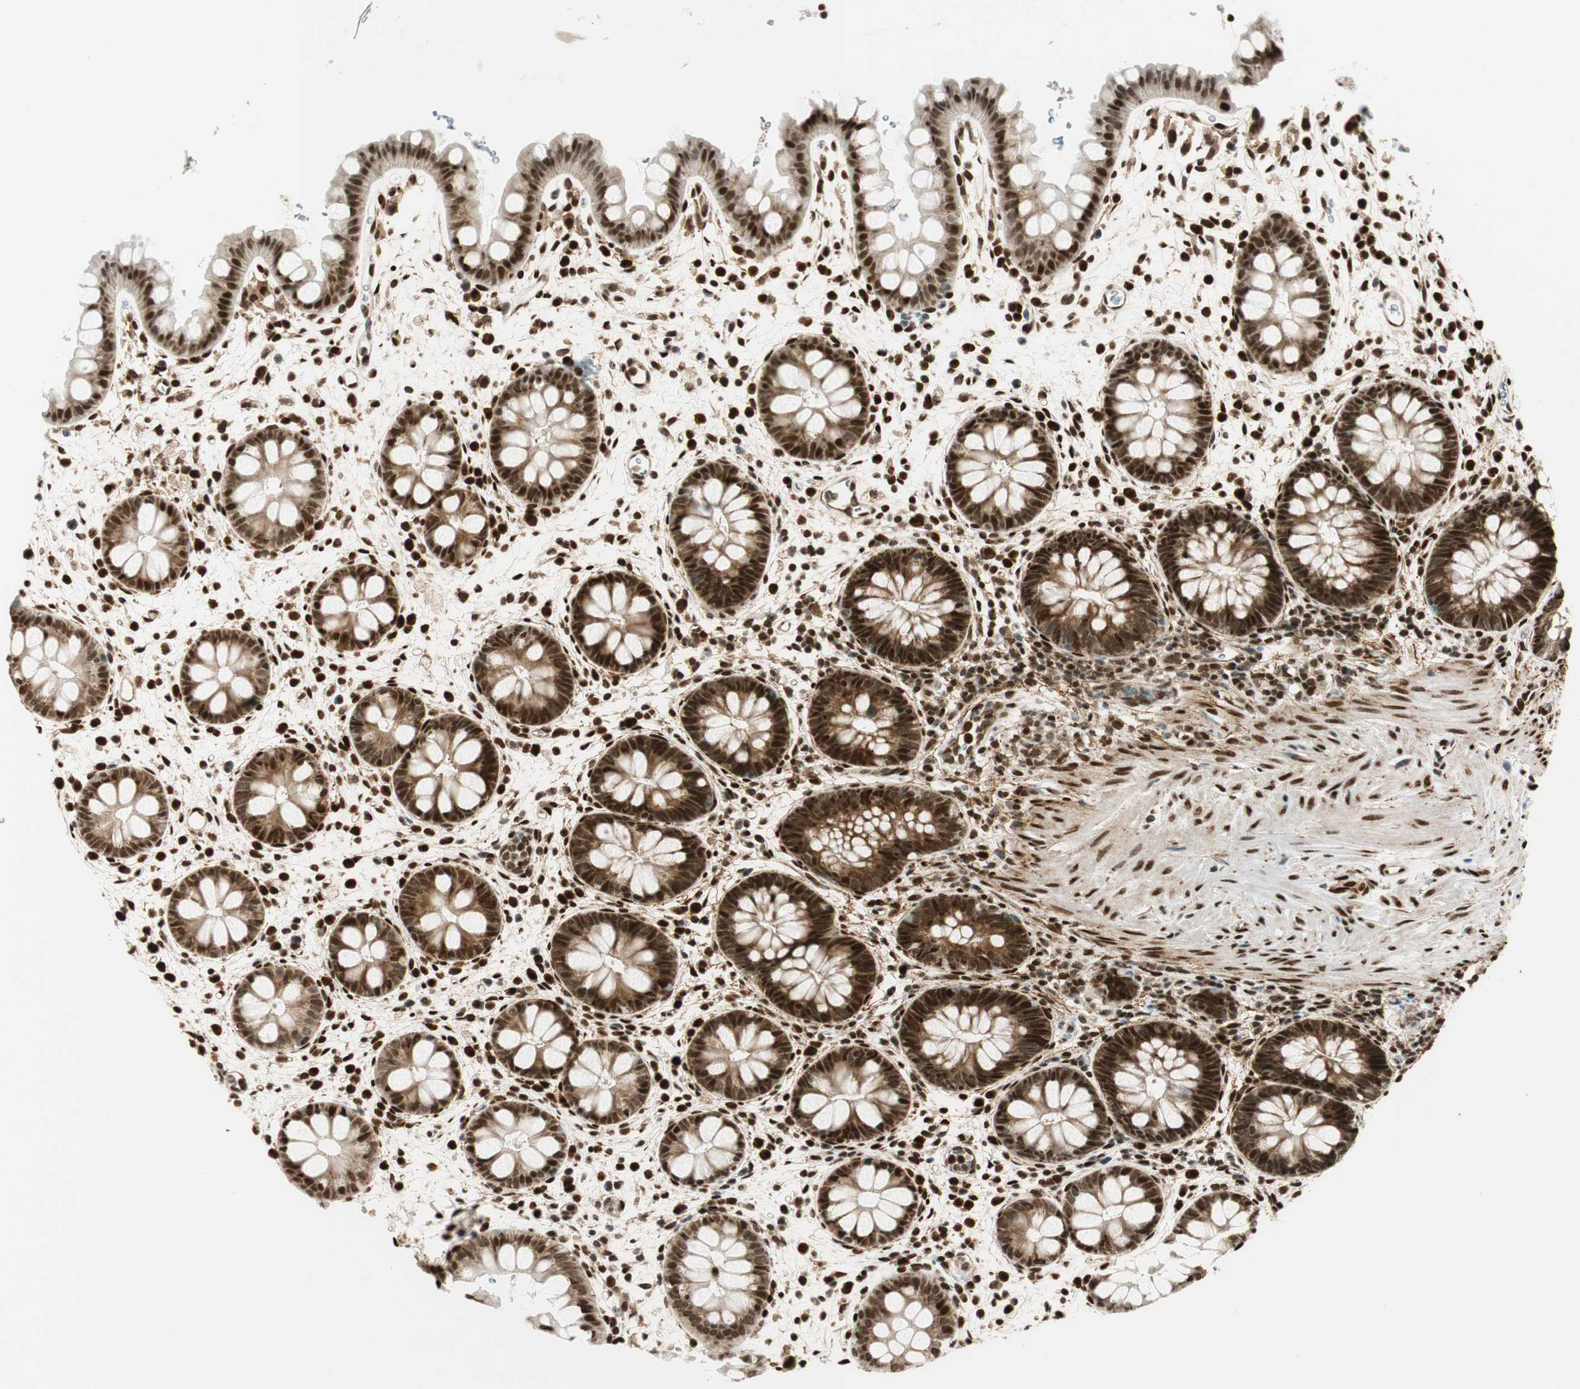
{"staining": {"intensity": "strong", "quantity": ">75%", "location": "cytoplasmic/membranous,nuclear"}, "tissue": "rectum", "cell_type": "Glandular cells", "image_type": "normal", "snomed": [{"axis": "morphology", "description": "Normal tissue, NOS"}, {"axis": "topography", "description": "Rectum"}], "caption": "Immunohistochemistry (IHC) histopathology image of unremarkable rectum: rectum stained using IHC exhibits high levels of strong protein expression localized specifically in the cytoplasmic/membranous,nuclear of glandular cells, appearing as a cytoplasmic/membranous,nuclear brown color.", "gene": "RING1", "patient": {"sex": "female", "age": 24}}